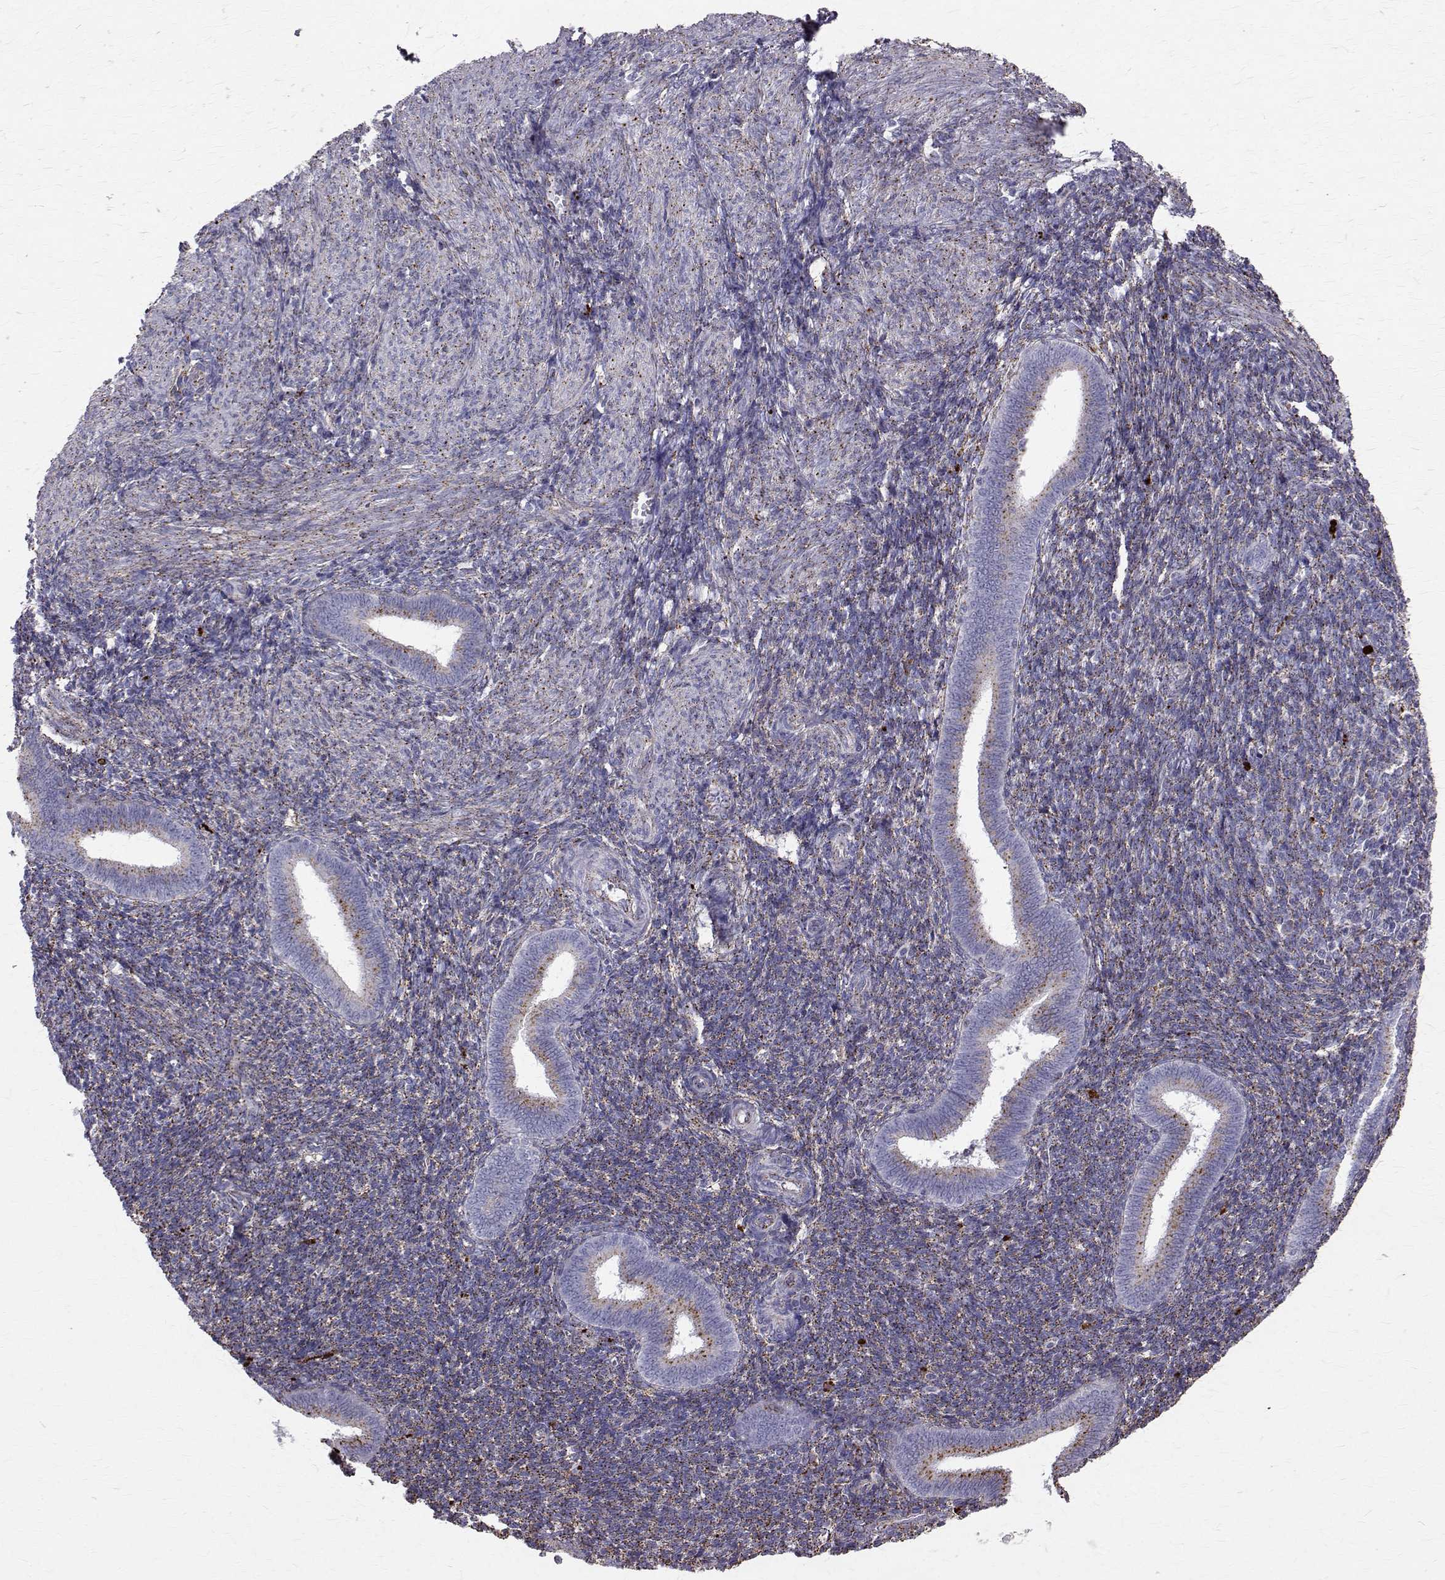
{"staining": {"intensity": "weak", "quantity": "25%-75%", "location": "cytoplasmic/membranous"}, "tissue": "endometrium", "cell_type": "Cells in endometrial stroma", "image_type": "normal", "snomed": [{"axis": "morphology", "description": "Normal tissue, NOS"}, {"axis": "topography", "description": "Endometrium"}], "caption": "Immunohistochemistry image of normal endometrium: human endometrium stained using immunohistochemistry (IHC) demonstrates low levels of weak protein expression localized specifically in the cytoplasmic/membranous of cells in endometrial stroma, appearing as a cytoplasmic/membranous brown color.", "gene": "TPP1", "patient": {"sex": "female", "age": 25}}